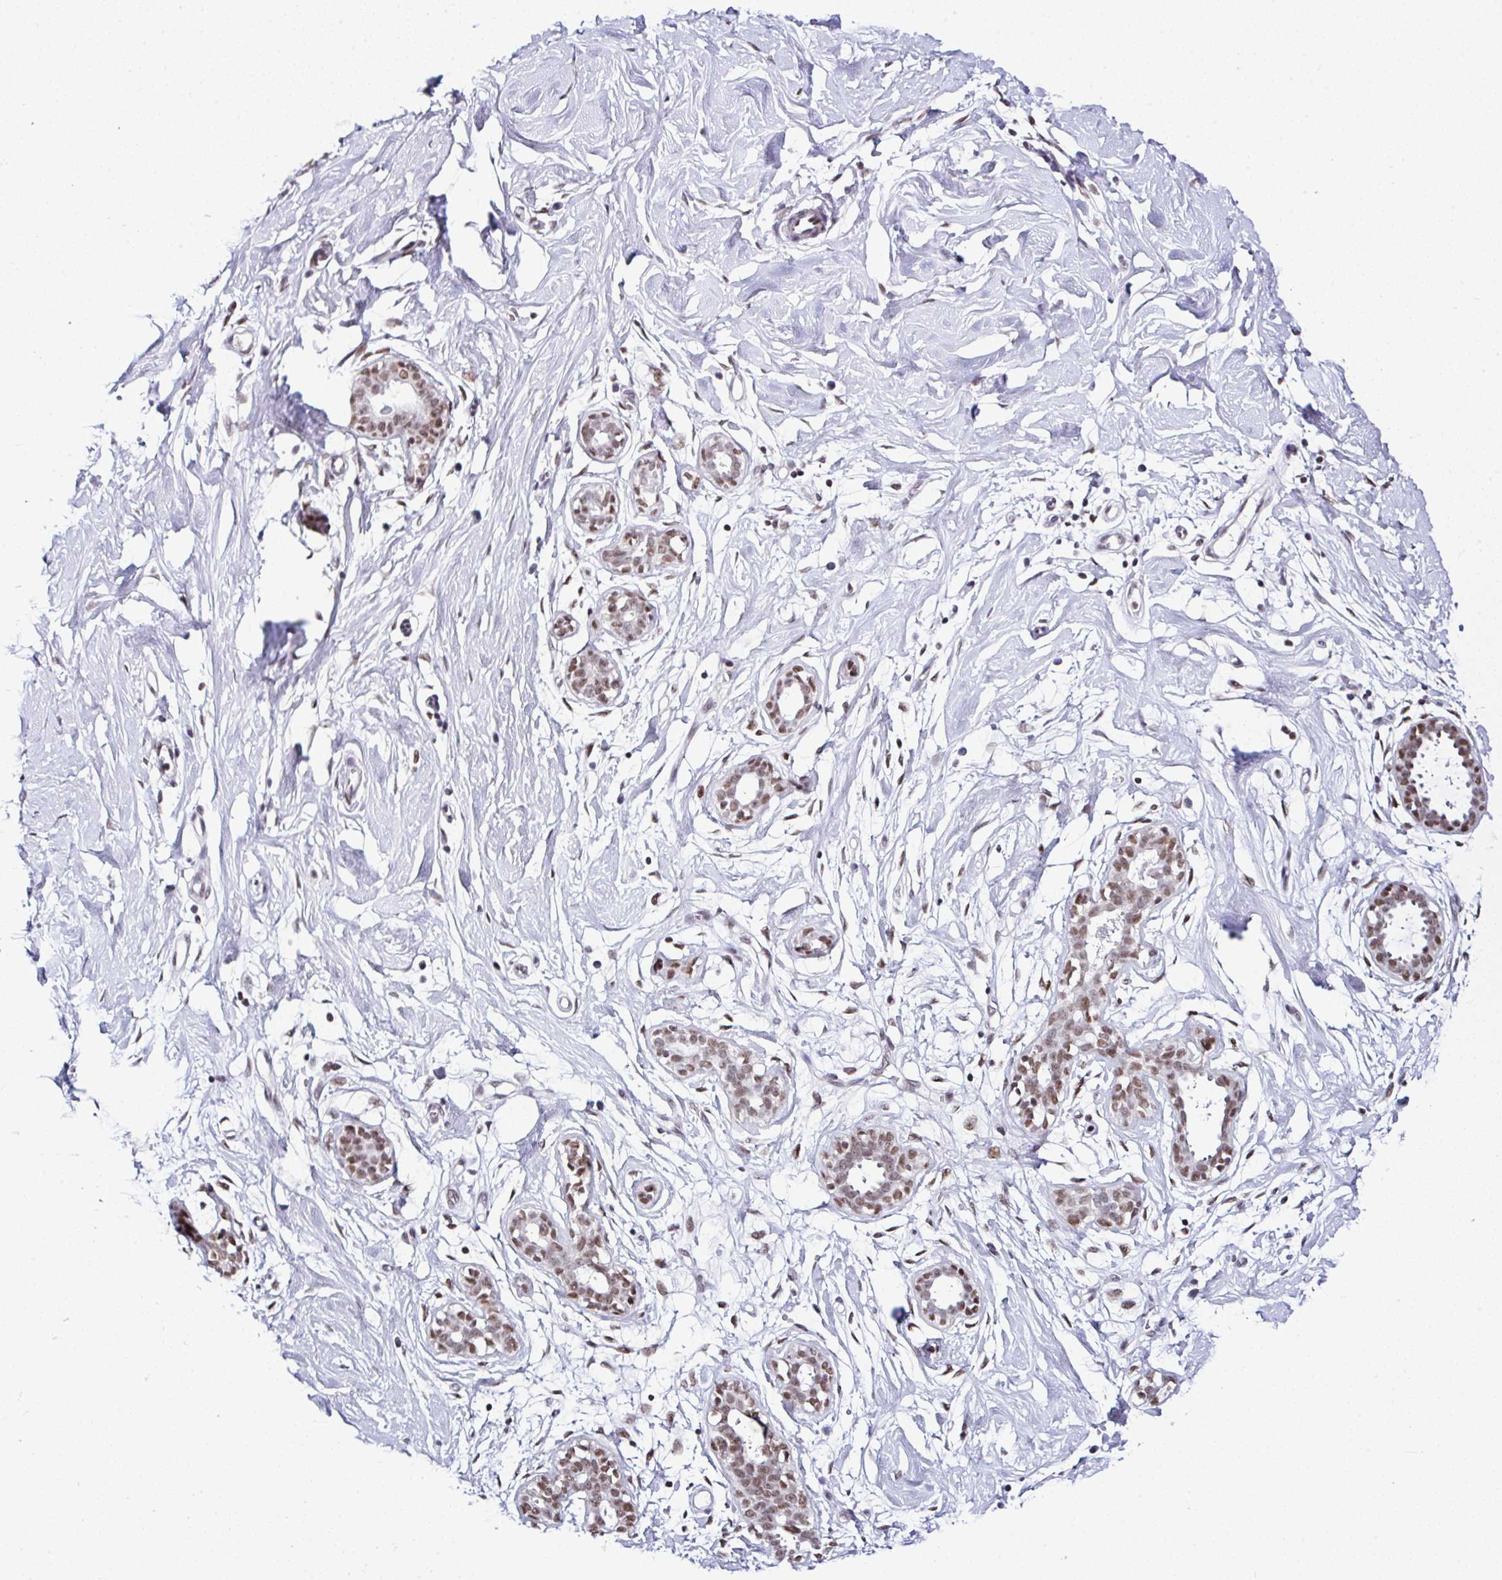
{"staining": {"intensity": "negative", "quantity": "none", "location": "none"}, "tissue": "breast", "cell_type": "Adipocytes", "image_type": "normal", "snomed": [{"axis": "morphology", "description": "Normal tissue, NOS"}, {"axis": "topography", "description": "Breast"}], "caption": "This photomicrograph is of normal breast stained with IHC to label a protein in brown with the nuclei are counter-stained blue. There is no positivity in adipocytes.", "gene": "DR1", "patient": {"sex": "female", "age": 27}}